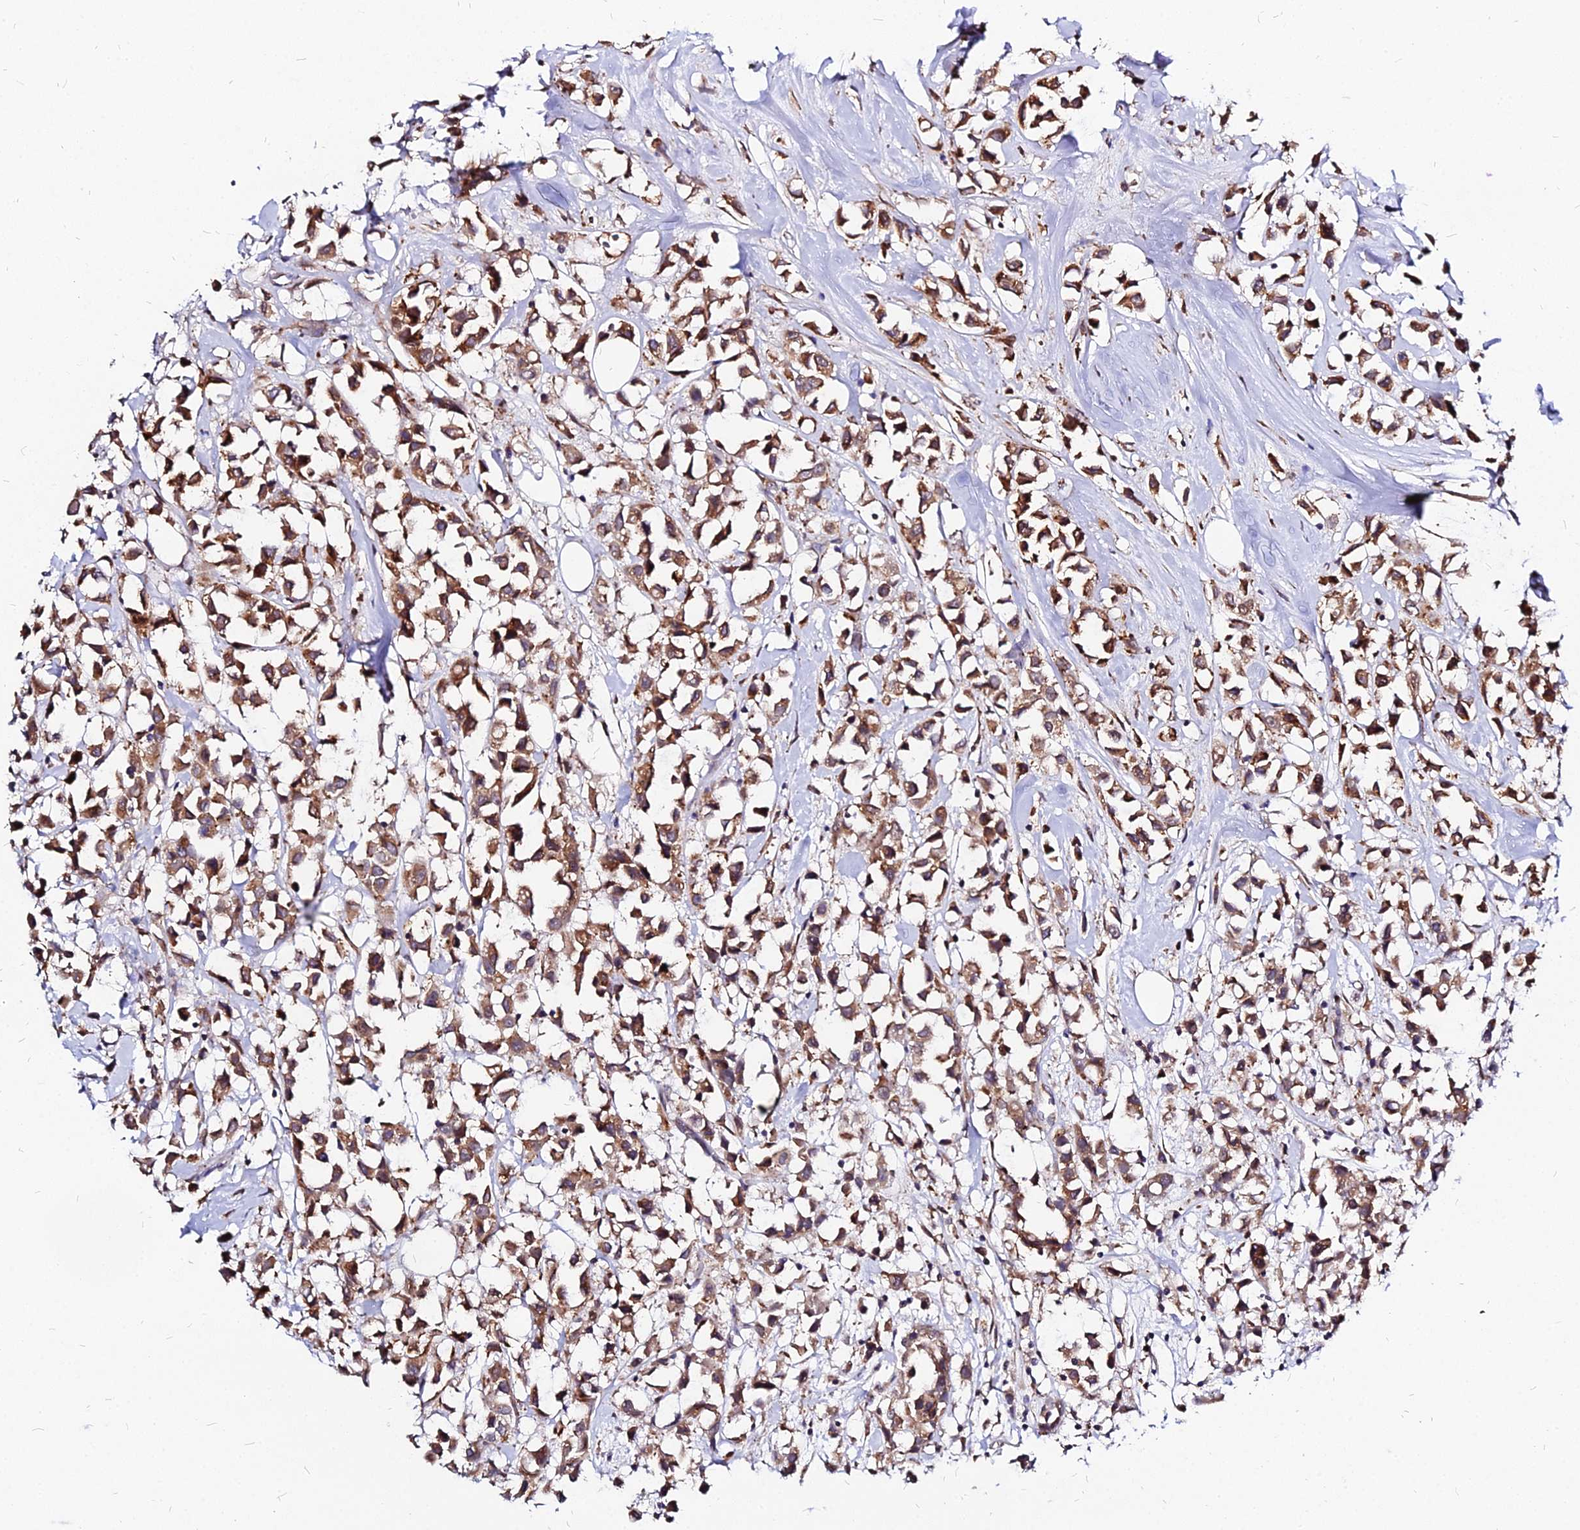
{"staining": {"intensity": "moderate", "quantity": ">75%", "location": "cytoplasmic/membranous"}, "tissue": "breast cancer", "cell_type": "Tumor cells", "image_type": "cancer", "snomed": [{"axis": "morphology", "description": "Duct carcinoma"}, {"axis": "topography", "description": "Breast"}], "caption": "Infiltrating ductal carcinoma (breast) stained for a protein exhibits moderate cytoplasmic/membranous positivity in tumor cells.", "gene": "RNF121", "patient": {"sex": "female", "age": 61}}